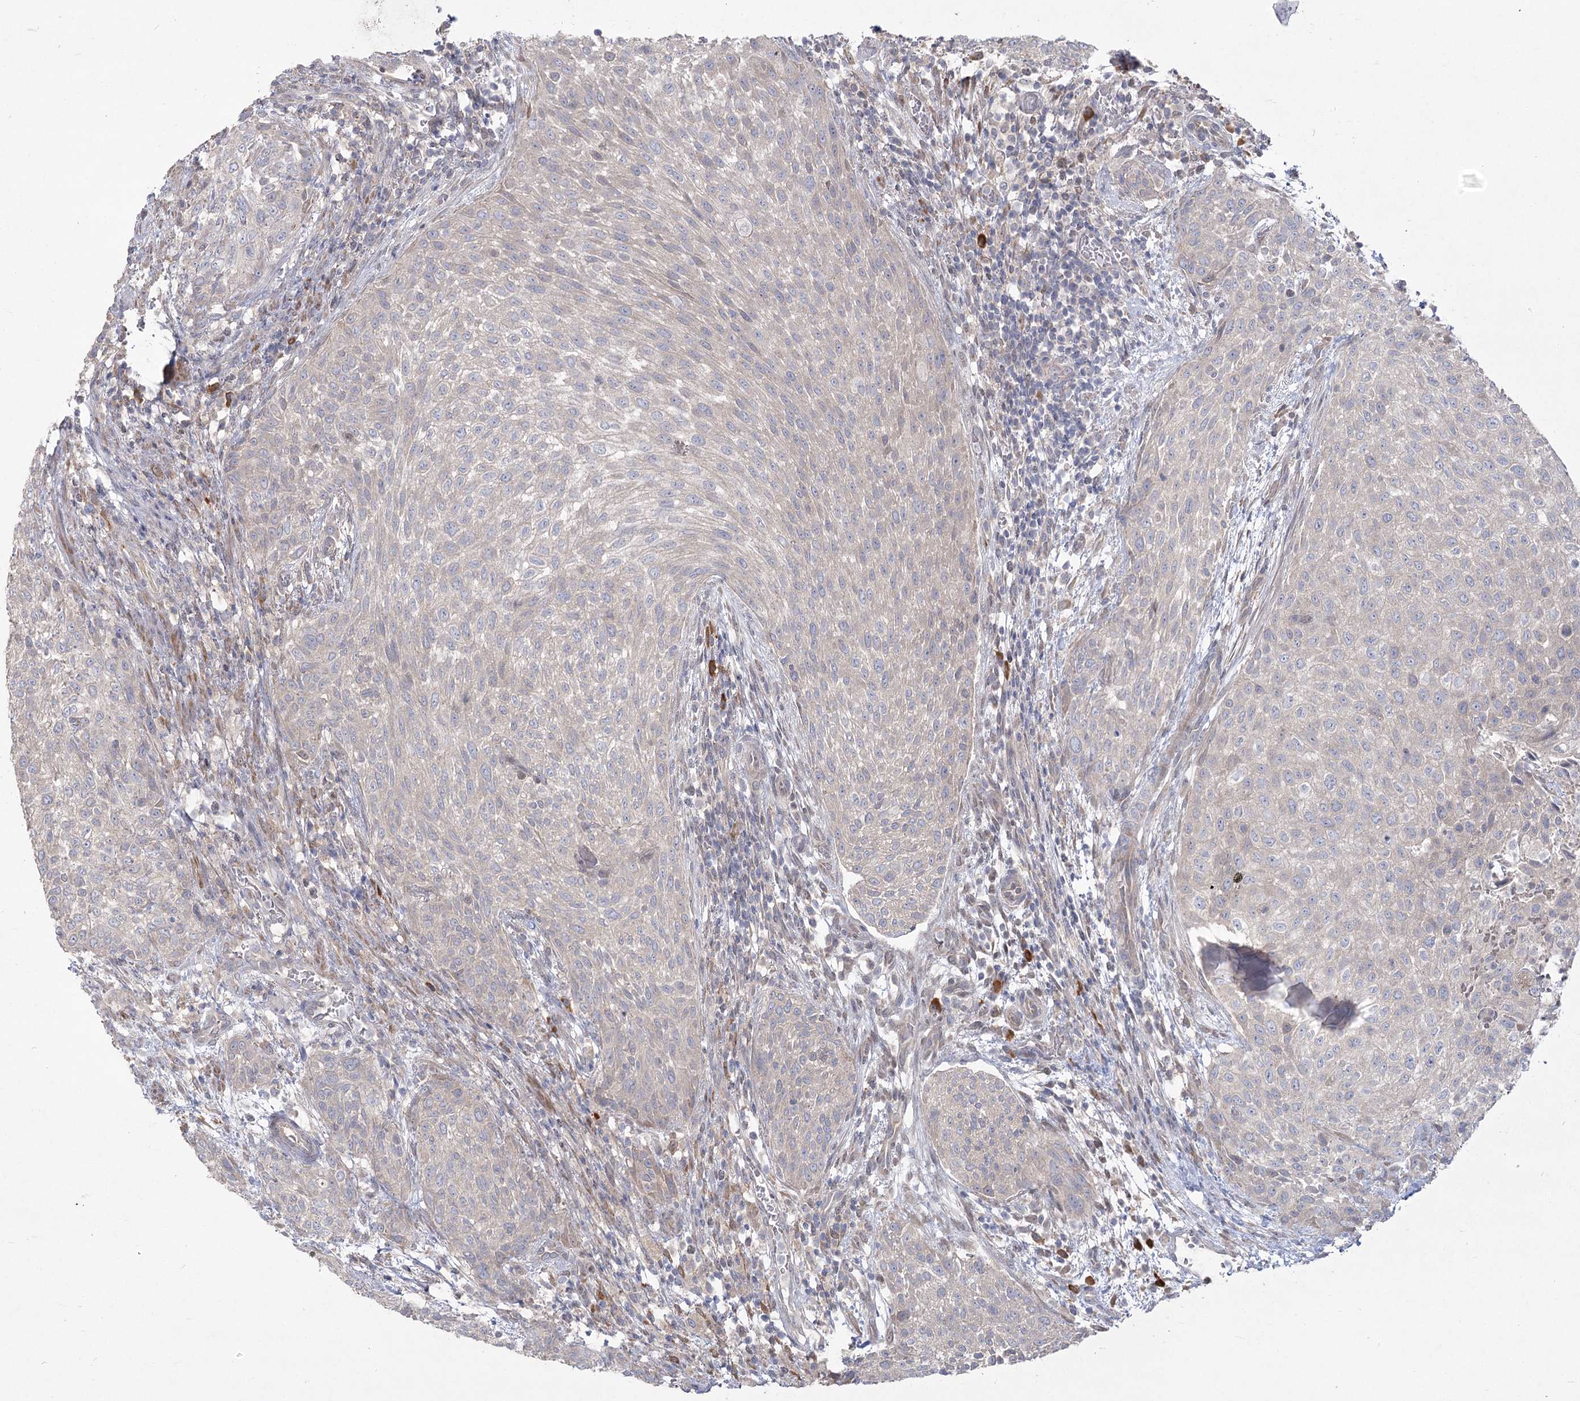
{"staining": {"intensity": "negative", "quantity": "none", "location": "none"}, "tissue": "urothelial cancer", "cell_type": "Tumor cells", "image_type": "cancer", "snomed": [{"axis": "morphology", "description": "Urothelial carcinoma, High grade"}, {"axis": "topography", "description": "Urinary bladder"}], "caption": "This is an IHC histopathology image of urothelial cancer. There is no staining in tumor cells.", "gene": "CAMTA1", "patient": {"sex": "male", "age": 35}}